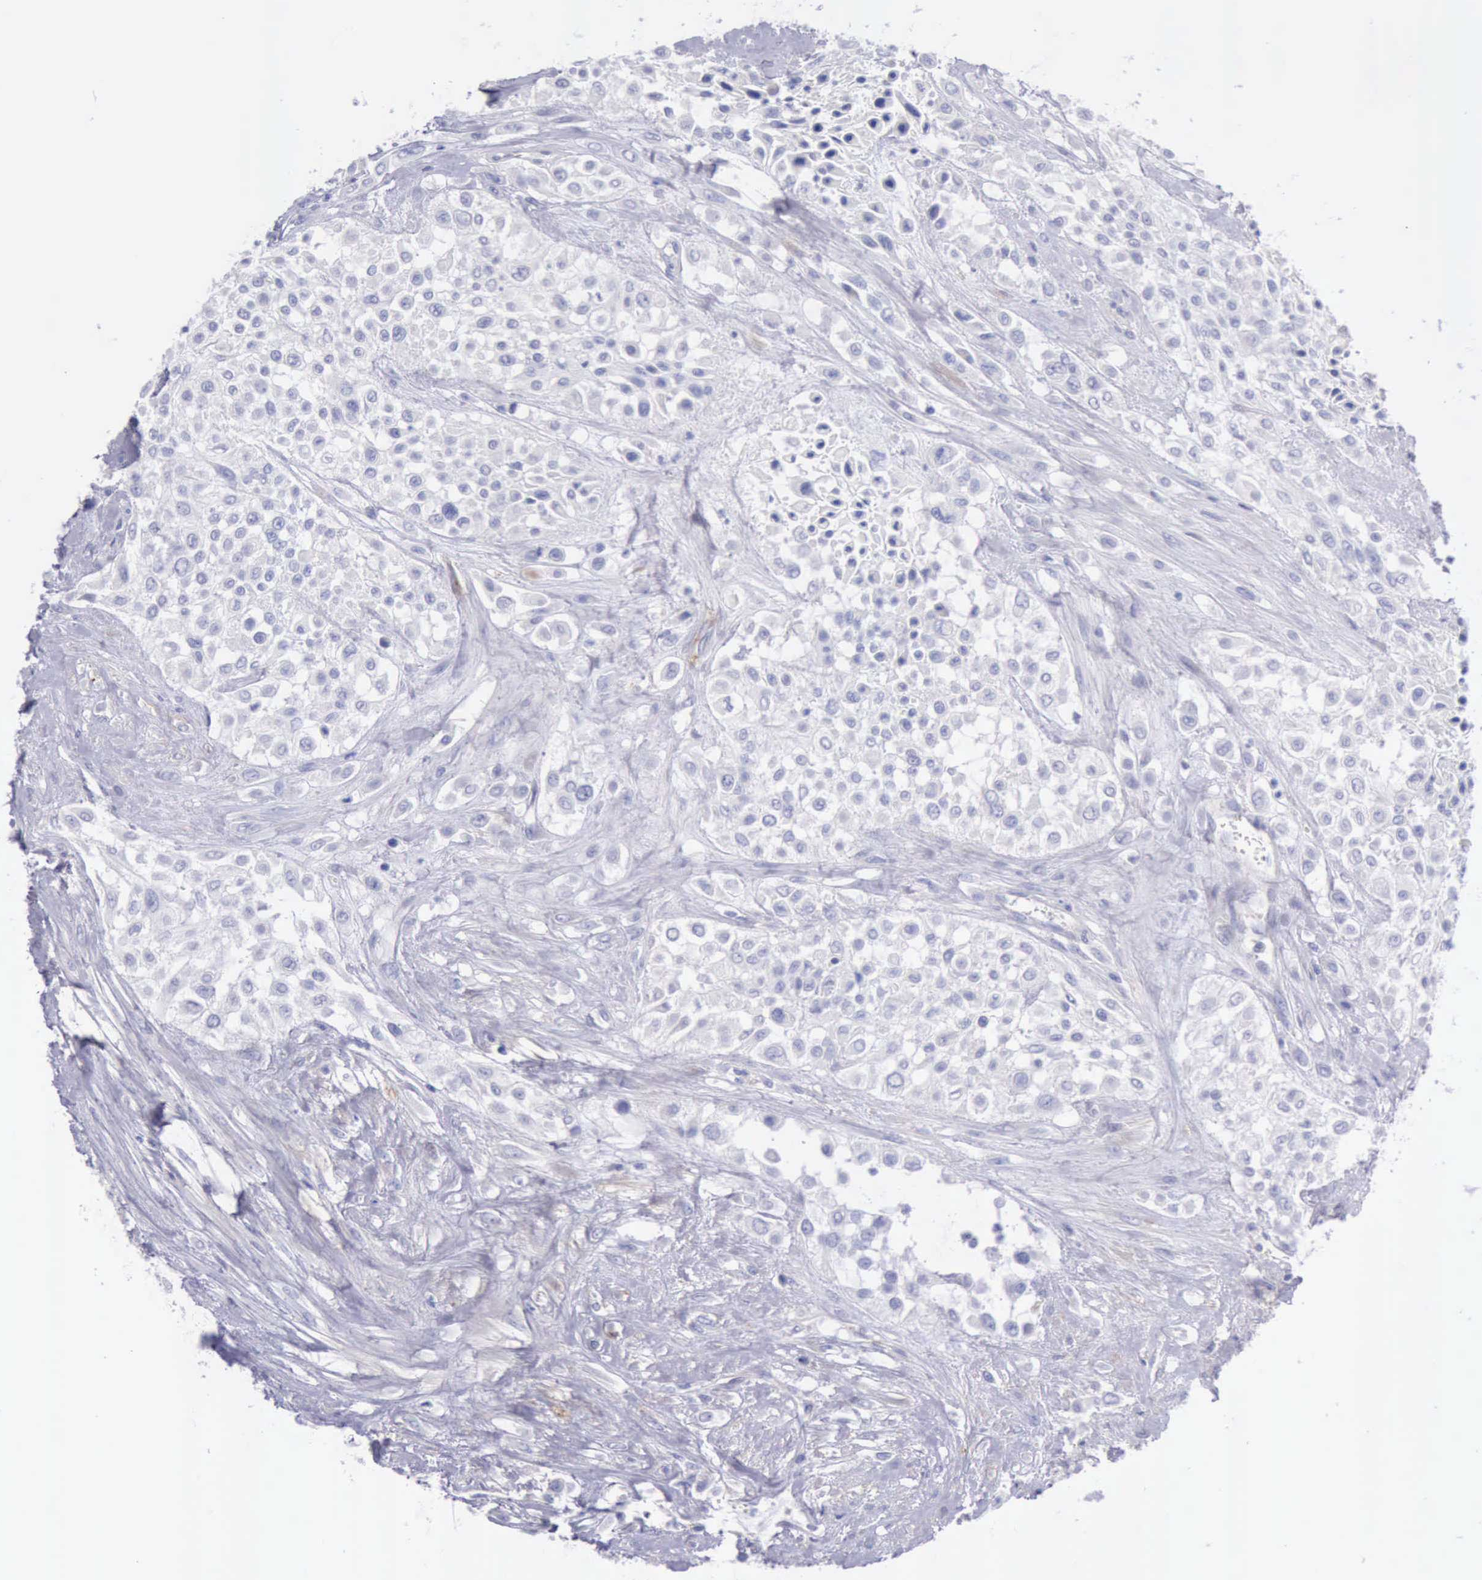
{"staining": {"intensity": "negative", "quantity": "none", "location": "none"}, "tissue": "urothelial cancer", "cell_type": "Tumor cells", "image_type": "cancer", "snomed": [{"axis": "morphology", "description": "Urothelial carcinoma, High grade"}, {"axis": "topography", "description": "Urinary bladder"}], "caption": "Tumor cells are negative for brown protein staining in urothelial cancer. Brightfield microscopy of IHC stained with DAB (3,3'-diaminobenzidine) (brown) and hematoxylin (blue), captured at high magnification.", "gene": "AOC3", "patient": {"sex": "male", "age": 57}}